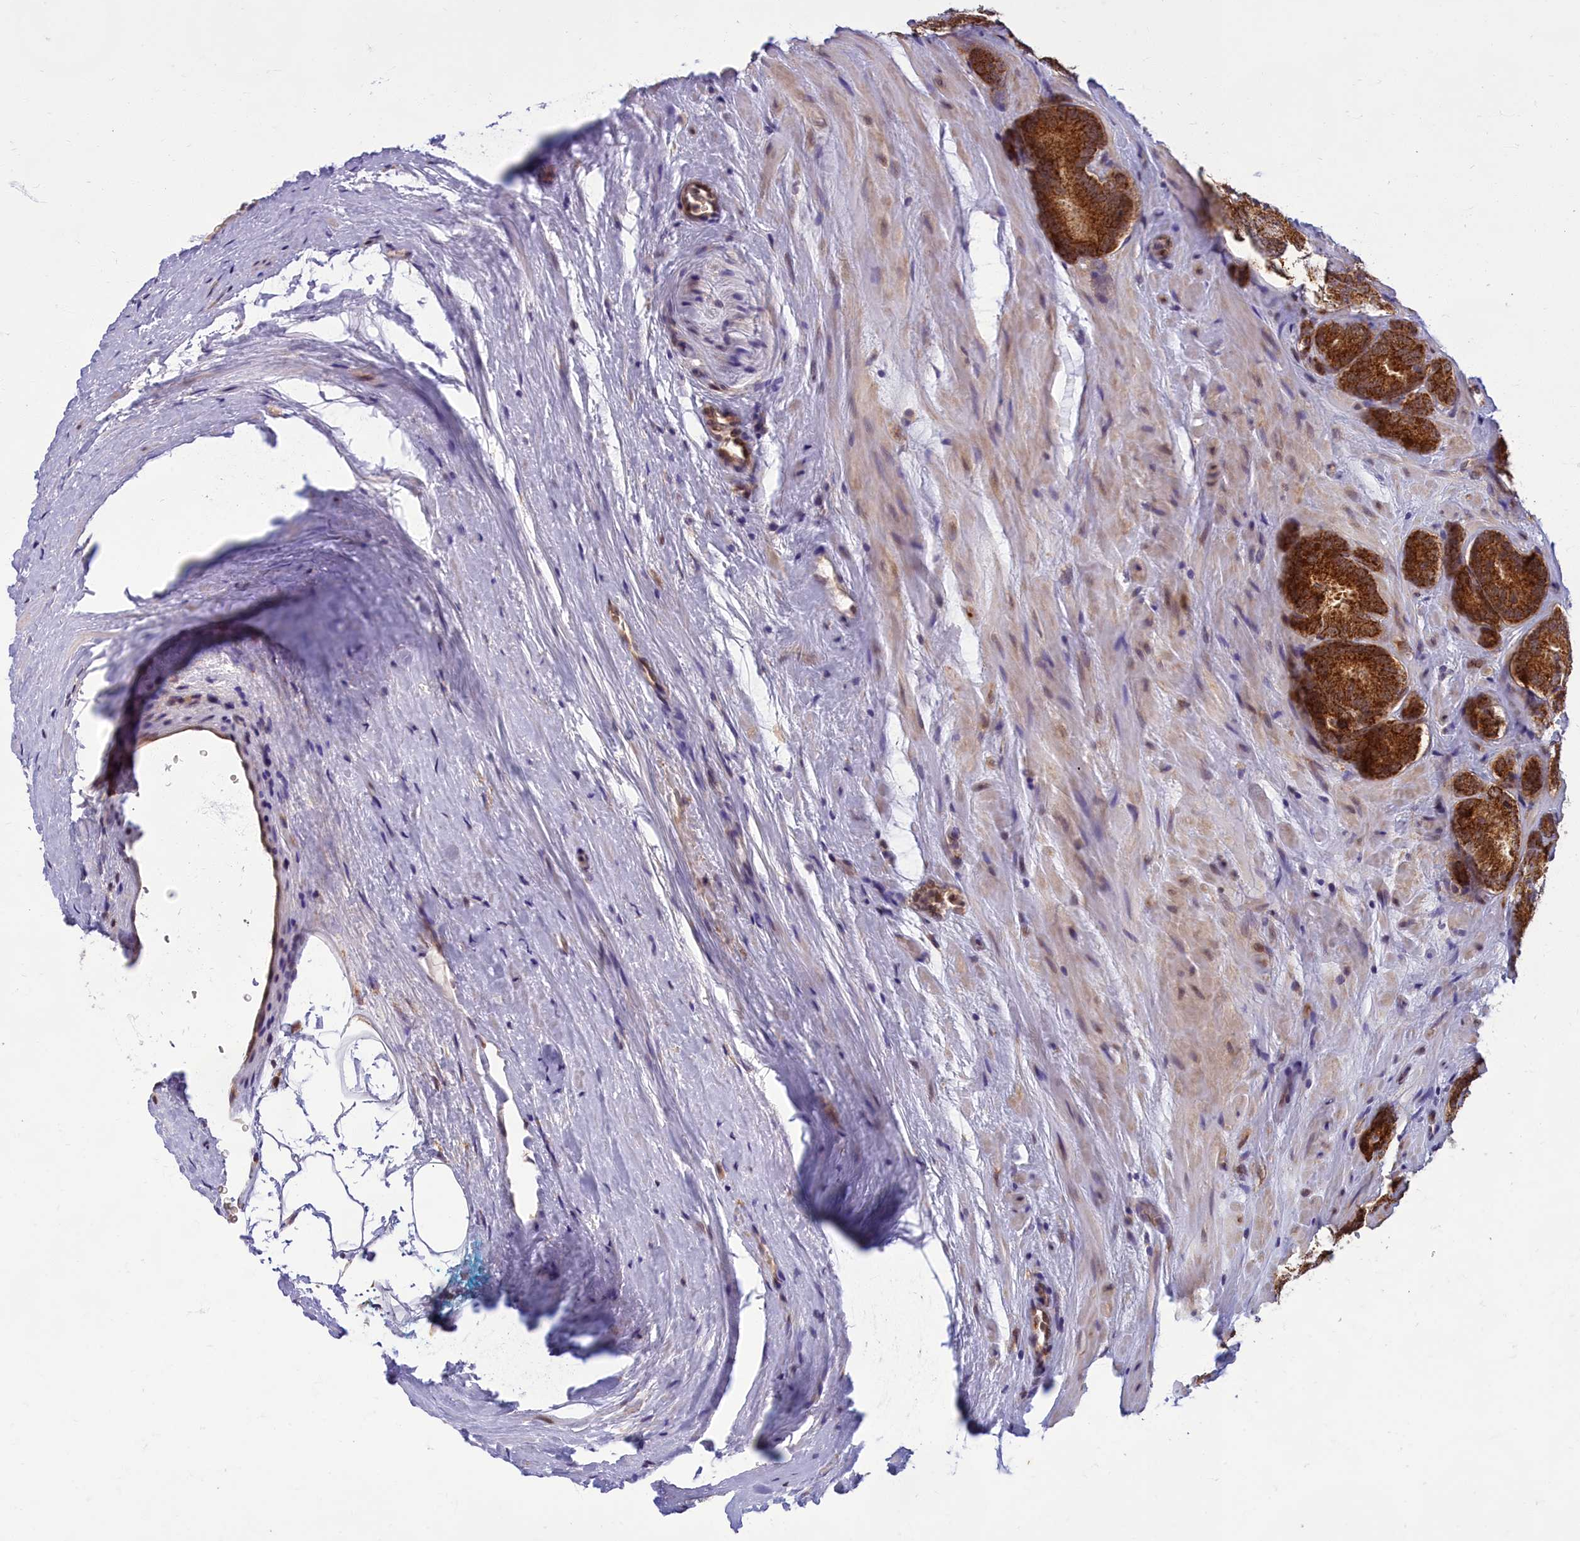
{"staining": {"intensity": "strong", "quantity": ">75%", "location": "cytoplasmic/membranous"}, "tissue": "prostate cancer", "cell_type": "Tumor cells", "image_type": "cancer", "snomed": [{"axis": "morphology", "description": "Adenocarcinoma, High grade"}, {"axis": "topography", "description": "Prostate"}], "caption": "The immunohistochemical stain shows strong cytoplasmic/membranous staining in tumor cells of prostate cancer tissue.", "gene": "EARS2", "patient": {"sex": "male", "age": 63}}